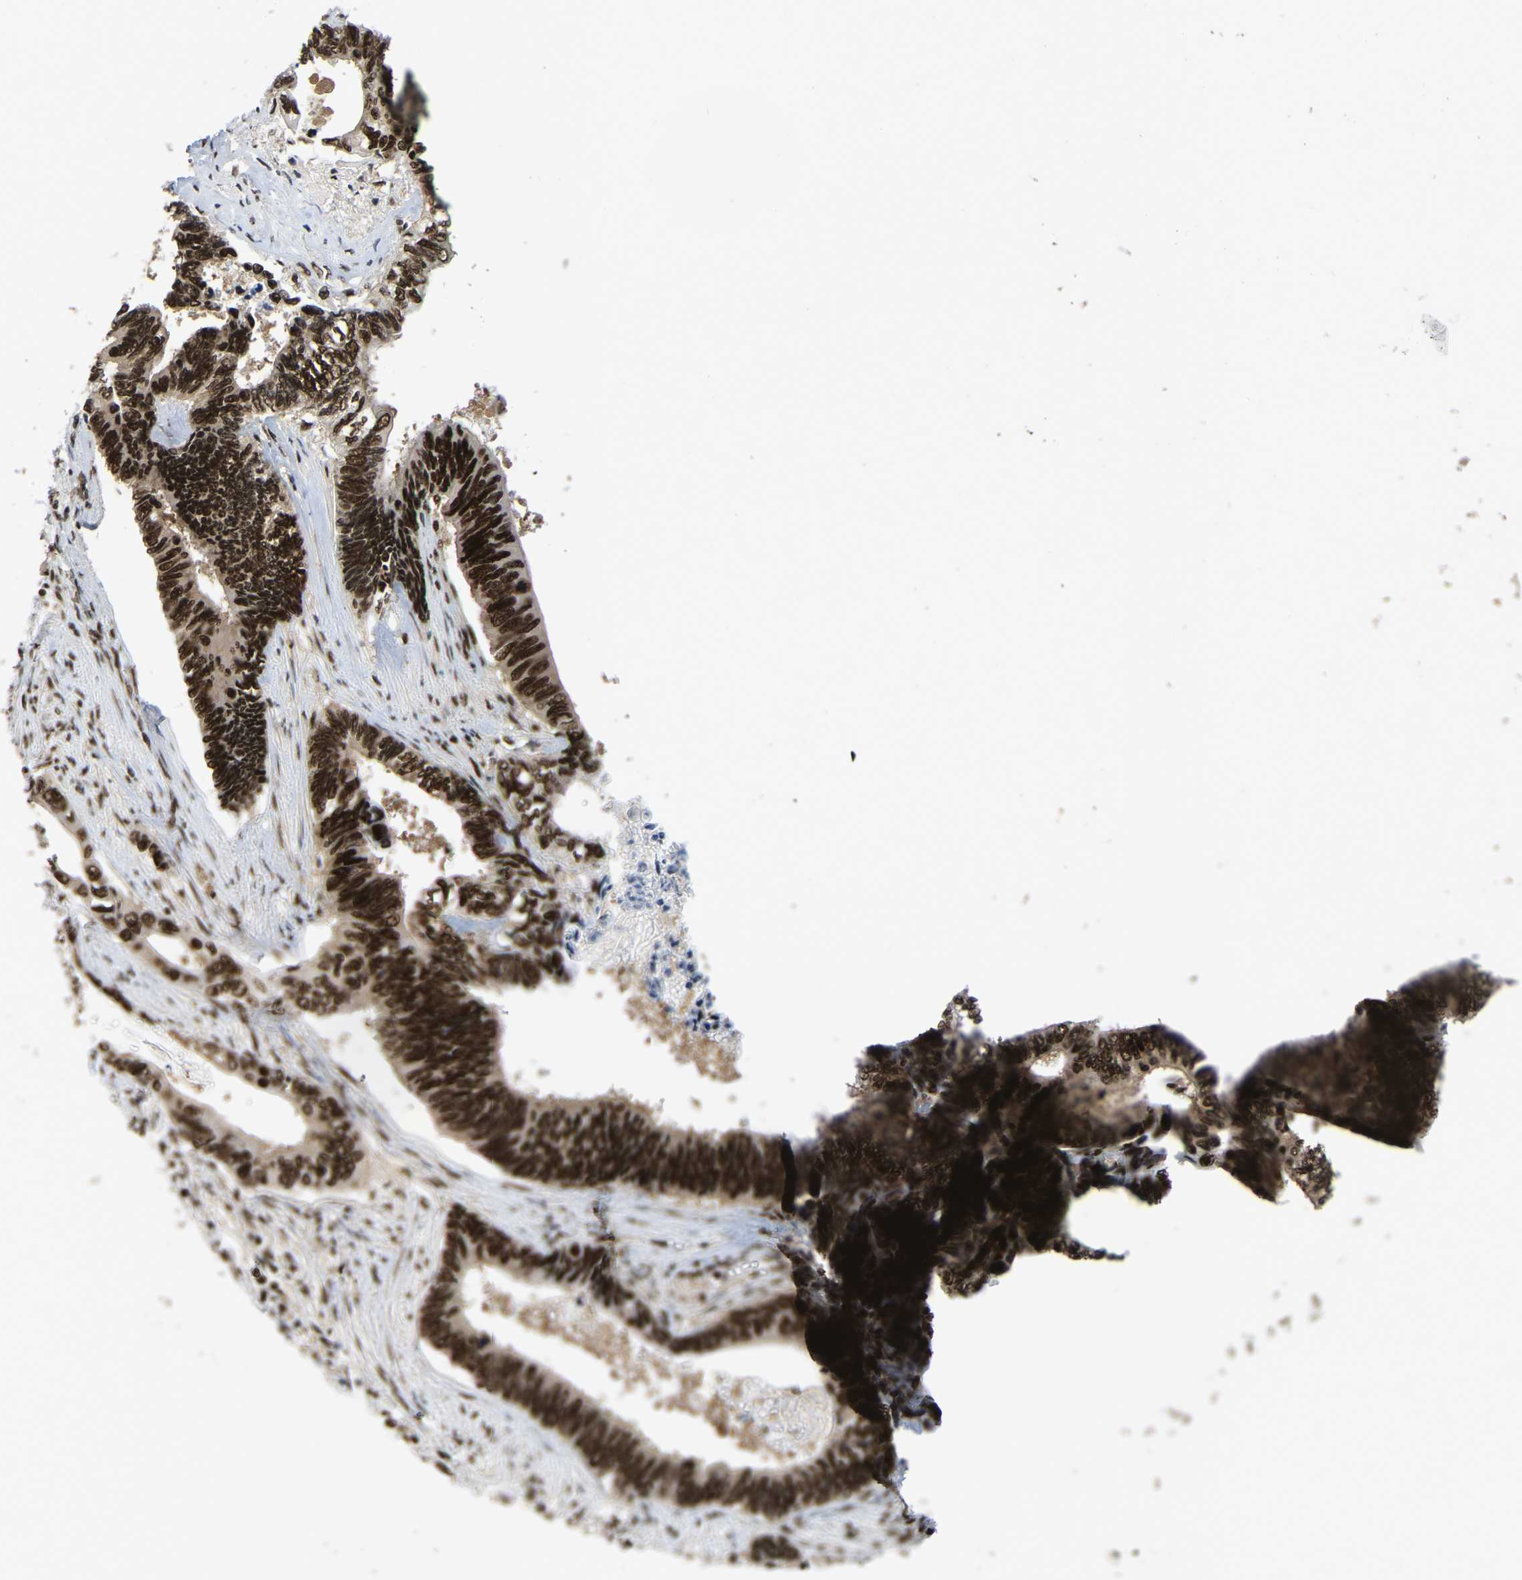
{"staining": {"intensity": "strong", "quantity": ">75%", "location": "nuclear"}, "tissue": "pancreatic cancer", "cell_type": "Tumor cells", "image_type": "cancer", "snomed": [{"axis": "morphology", "description": "Adenocarcinoma, NOS"}, {"axis": "topography", "description": "Pancreas"}], "caption": "High-magnification brightfield microscopy of pancreatic cancer (adenocarcinoma) stained with DAB (brown) and counterstained with hematoxylin (blue). tumor cells exhibit strong nuclear expression is appreciated in about>75% of cells. (Brightfield microscopy of DAB IHC at high magnification).", "gene": "TBL1XR1", "patient": {"sex": "female", "age": 70}}